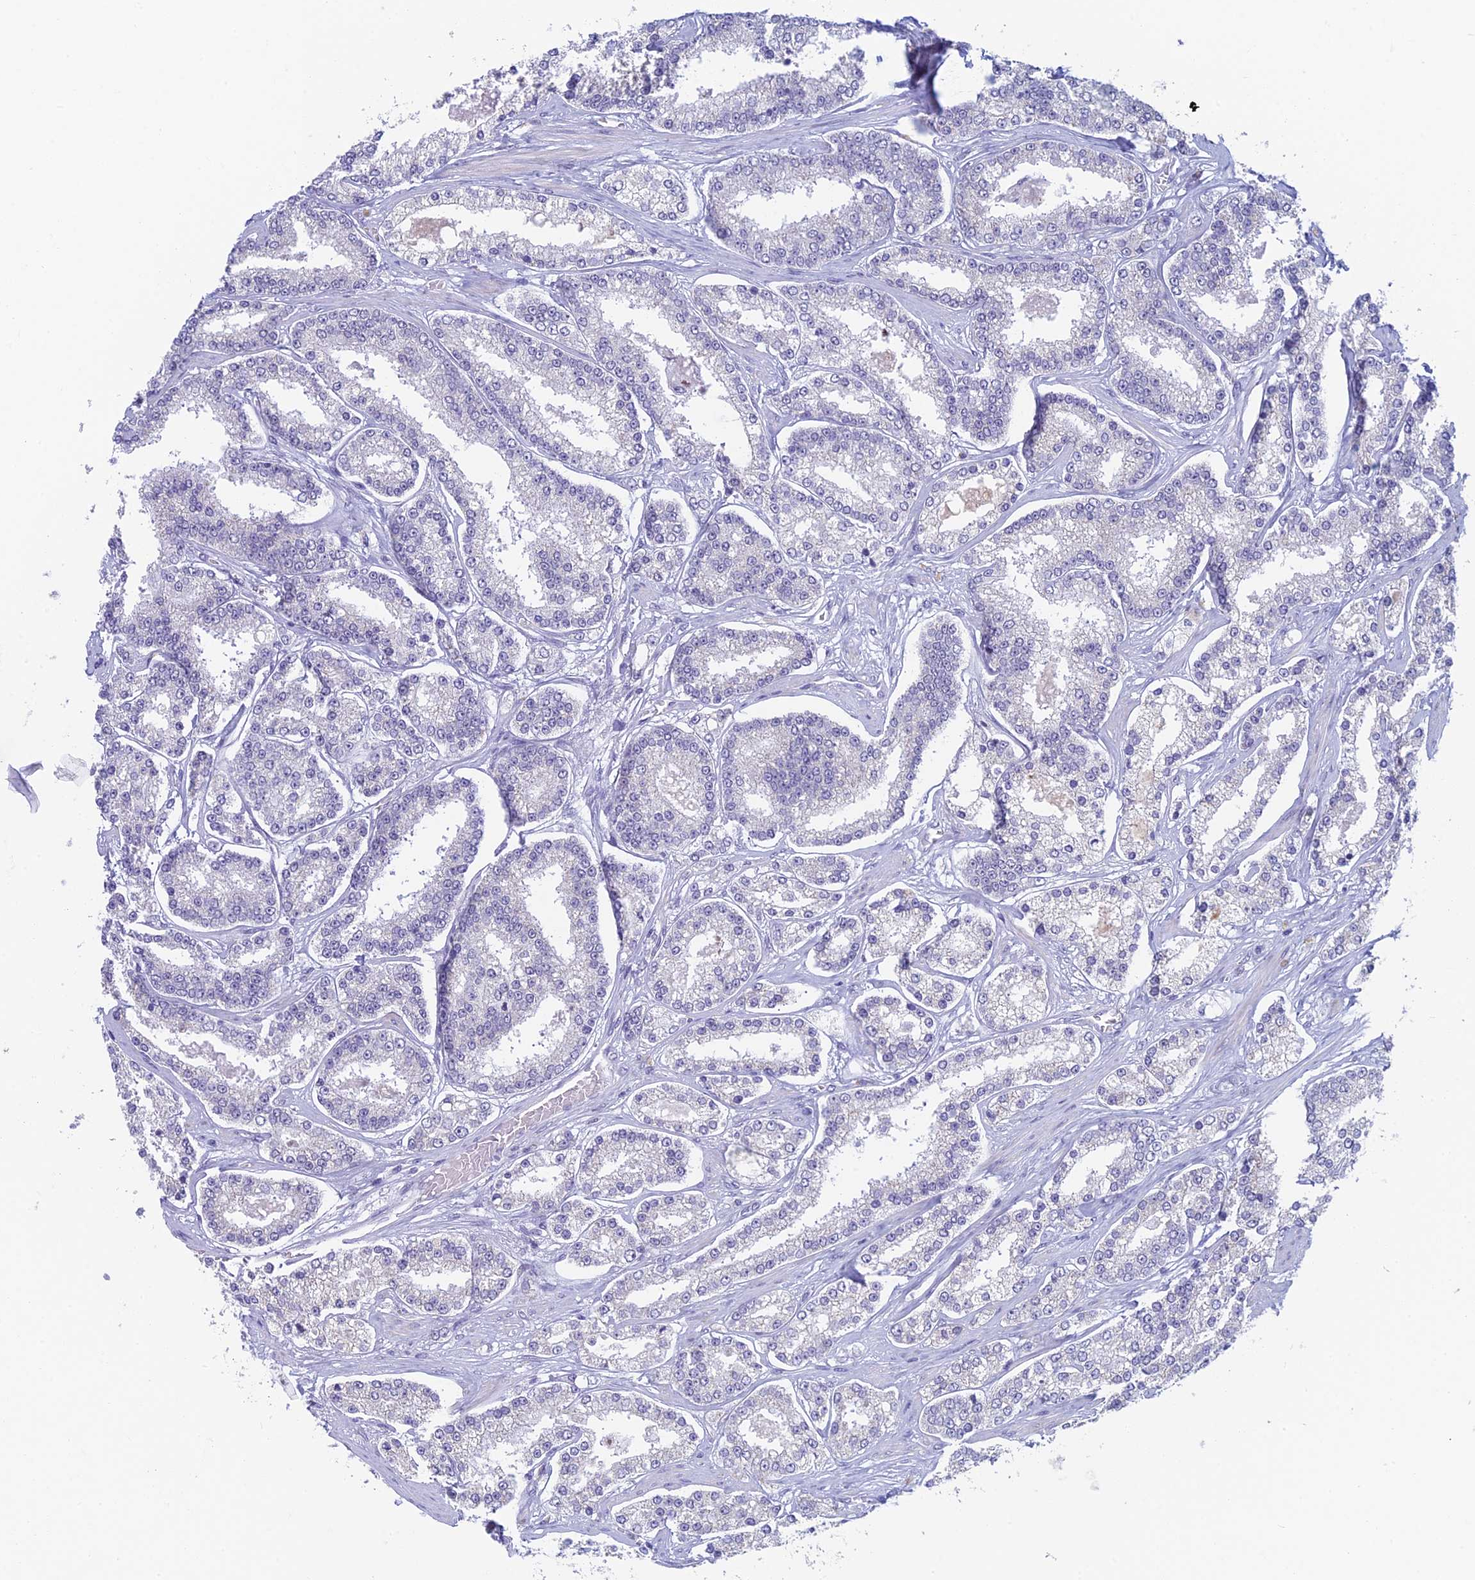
{"staining": {"intensity": "negative", "quantity": "none", "location": "none"}, "tissue": "prostate cancer", "cell_type": "Tumor cells", "image_type": "cancer", "snomed": [{"axis": "morphology", "description": "Normal tissue, NOS"}, {"axis": "morphology", "description": "Adenocarcinoma, High grade"}, {"axis": "topography", "description": "Prostate"}], "caption": "Human prostate cancer (adenocarcinoma (high-grade)) stained for a protein using immunohistochemistry displays no positivity in tumor cells.", "gene": "REXO5", "patient": {"sex": "male", "age": 83}}